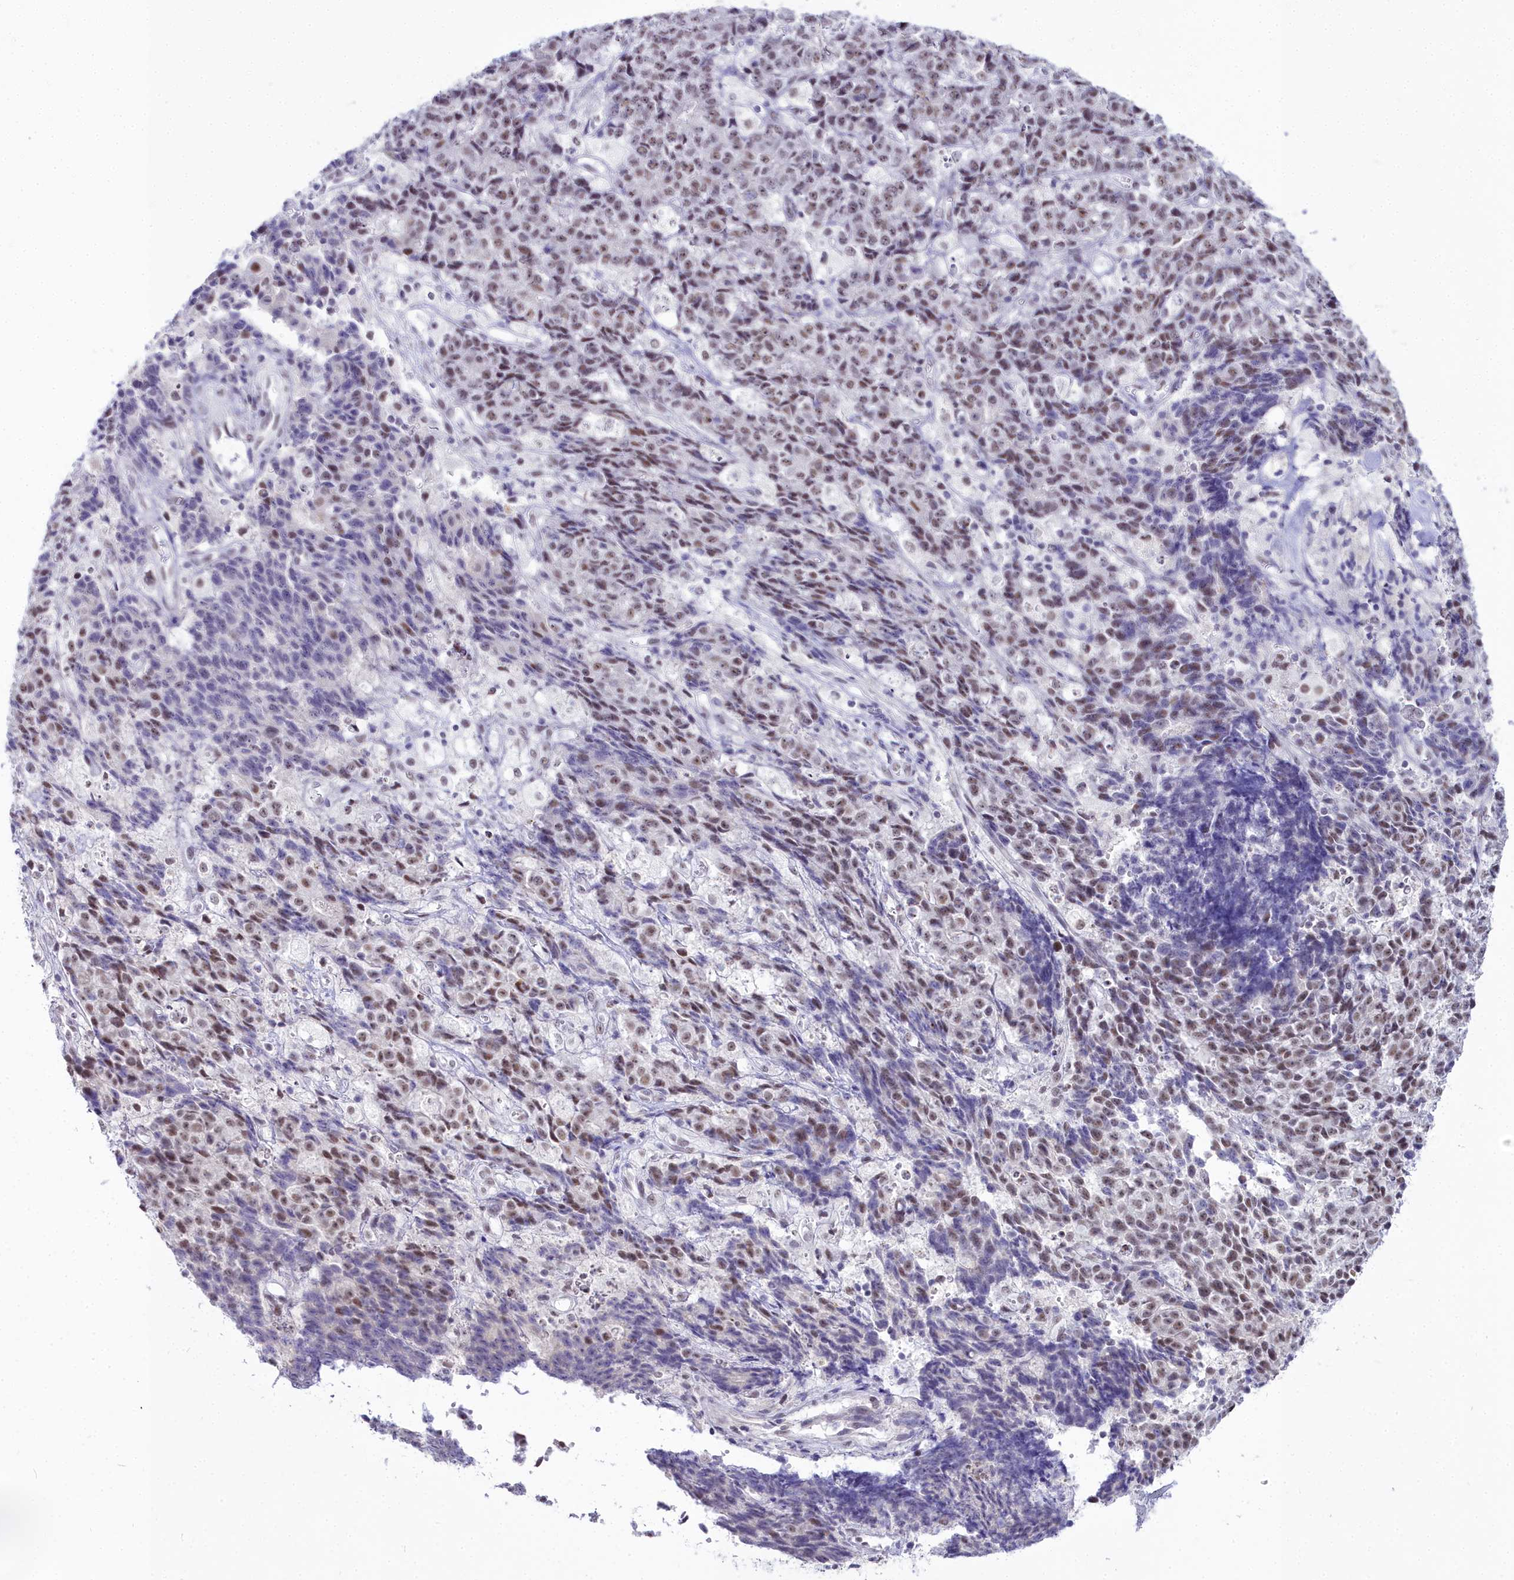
{"staining": {"intensity": "moderate", "quantity": "25%-75%", "location": "nuclear"}, "tissue": "ovarian cancer", "cell_type": "Tumor cells", "image_type": "cancer", "snomed": [{"axis": "morphology", "description": "Carcinoma, endometroid"}, {"axis": "topography", "description": "Ovary"}], "caption": "The micrograph reveals staining of endometroid carcinoma (ovarian), revealing moderate nuclear protein positivity (brown color) within tumor cells.", "gene": "RBM12", "patient": {"sex": "female", "age": 42}}